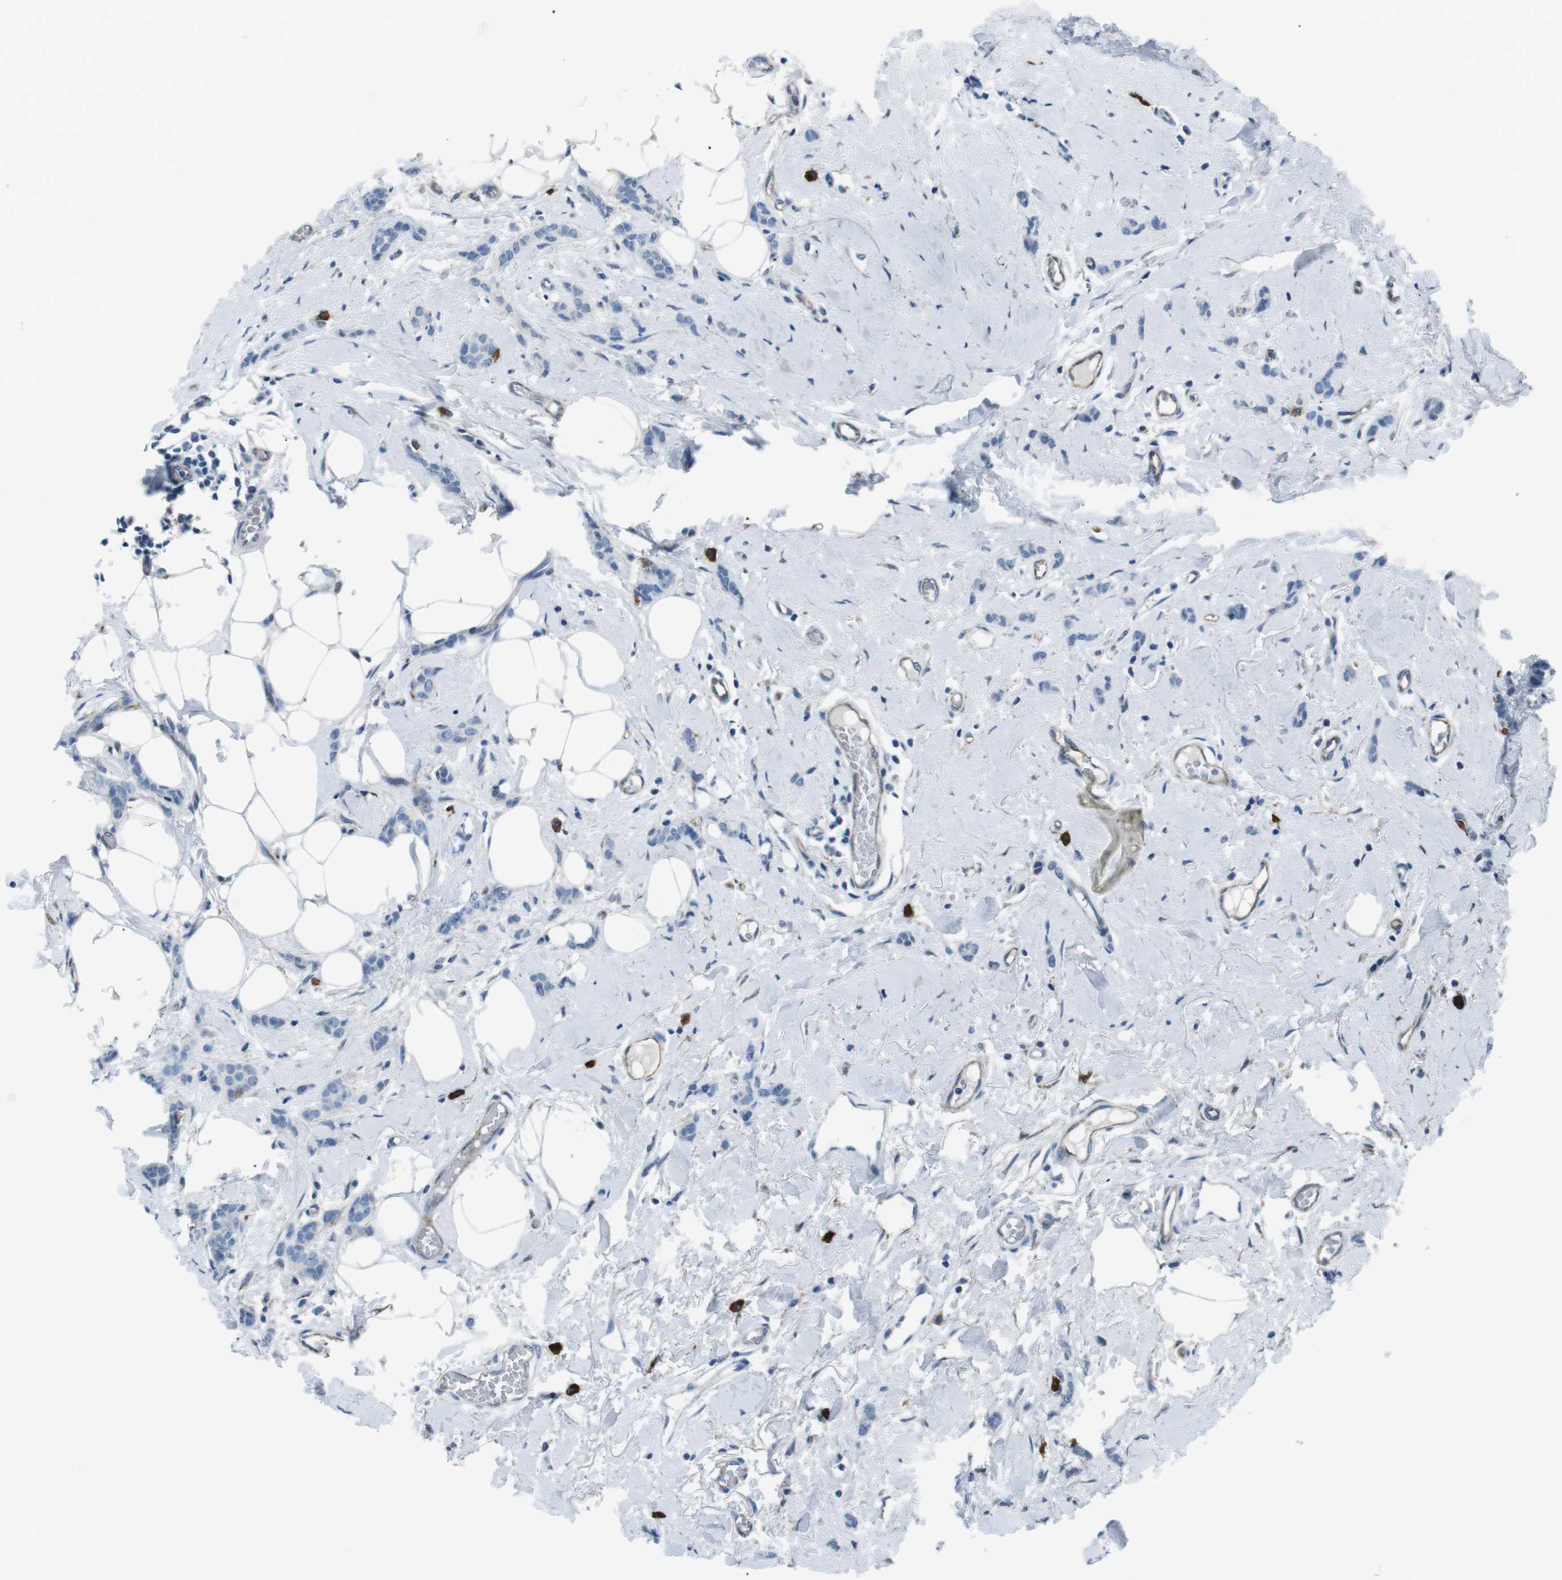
{"staining": {"intensity": "negative", "quantity": "none", "location": "none"}, "tissue": "breast cancer", "cell_type": "Tumor cells", "image_type": "cancer", "snomed": [{"axis": "morphology", "description": "Lobular carcinoma"}, {"axis": "topography", "description": "Skin"}, {"axis": "topography", "description": "Breast"}], "caption": "There is no significant staining in tumor cells of breast cancer.", "gene": "CSF2RA", "patient": {"sex": "female", "age": 46}}